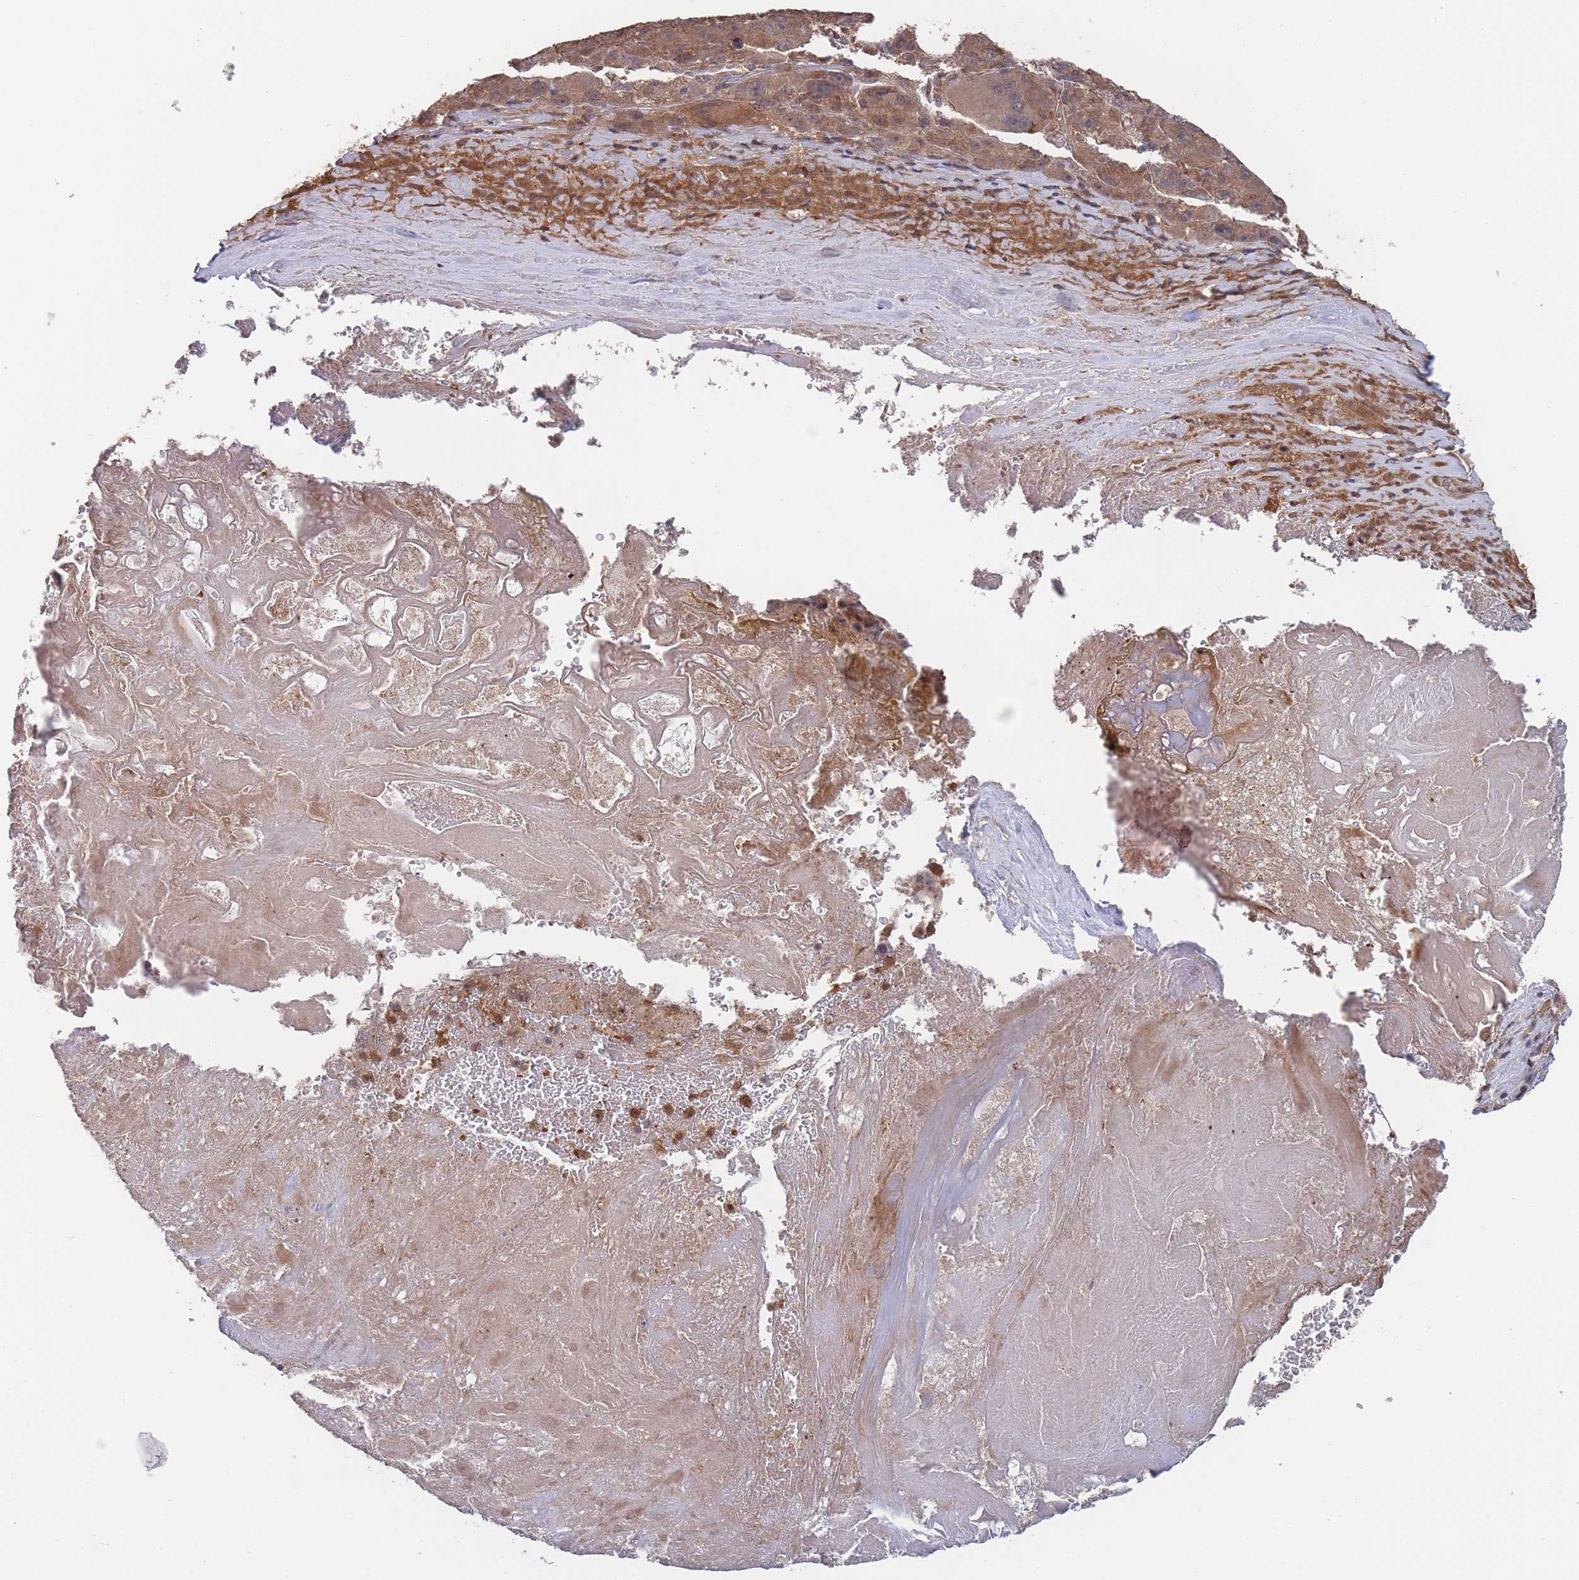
{"staining": {"intensity": "moderate", "quantity": ">75%", "location": "cytoplasmic/membranous"}, "tissue": "liver cancer", "cell_type": "Tumor cells", "image_type": "cancer", "snomed": [{"axis": "morphology", "description": "Carcinoma, Hepatocellular, NOS"}, {"axis": "topography", "description": "Liver"}], "caption": "Tumor cells reveal moderate cytoplasmic/membranous positivity in about >75% of cells in liver cancer. The protein of interest is shown in brown color, while the nuclei are stained blue.", "gene": "SF3B1", "patient": {"sex": "male", "age": 76}}